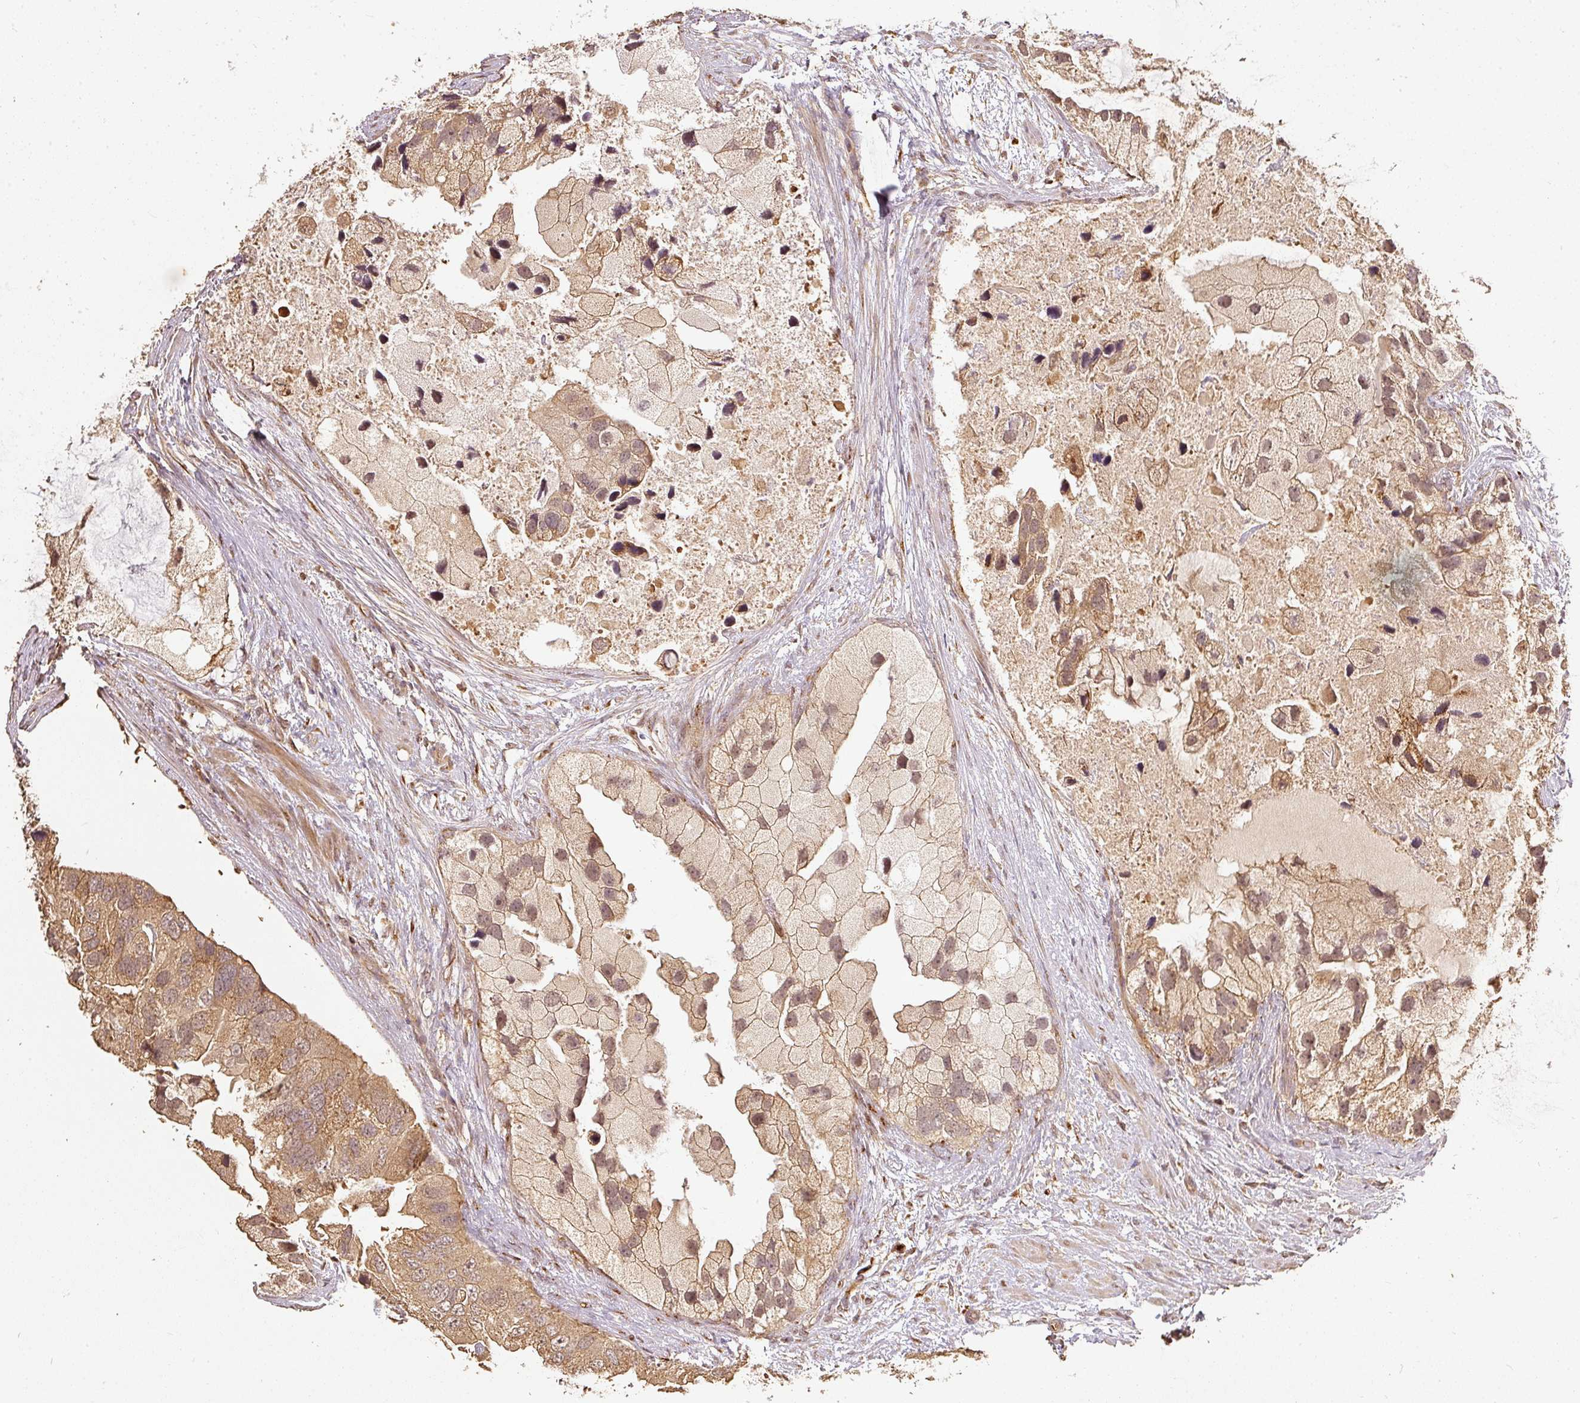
{"staining": {"intensity": "moderate", "quantity": ">75%", "location": "cytoplasmic/membranous"}, "tissue": "prostate cancer", "cell_type": "Tumor cells", "image_type": "cancer", "snomed": [{"axis": "morphology", "description": "Adenocarcinoma, High grade"}, {"axis": "topography", "description": "Prostate"}], "caption": "Immunohistochemistry image of prostate high-grade adenocarcinoma stained for a protein (brown), which reveals medium levels of moderate cytoplasmic/membranous positivity in approximately >75% of tumor cells.", "gene": "FUT8", "patient": {"sex": "male", "age": 62}}